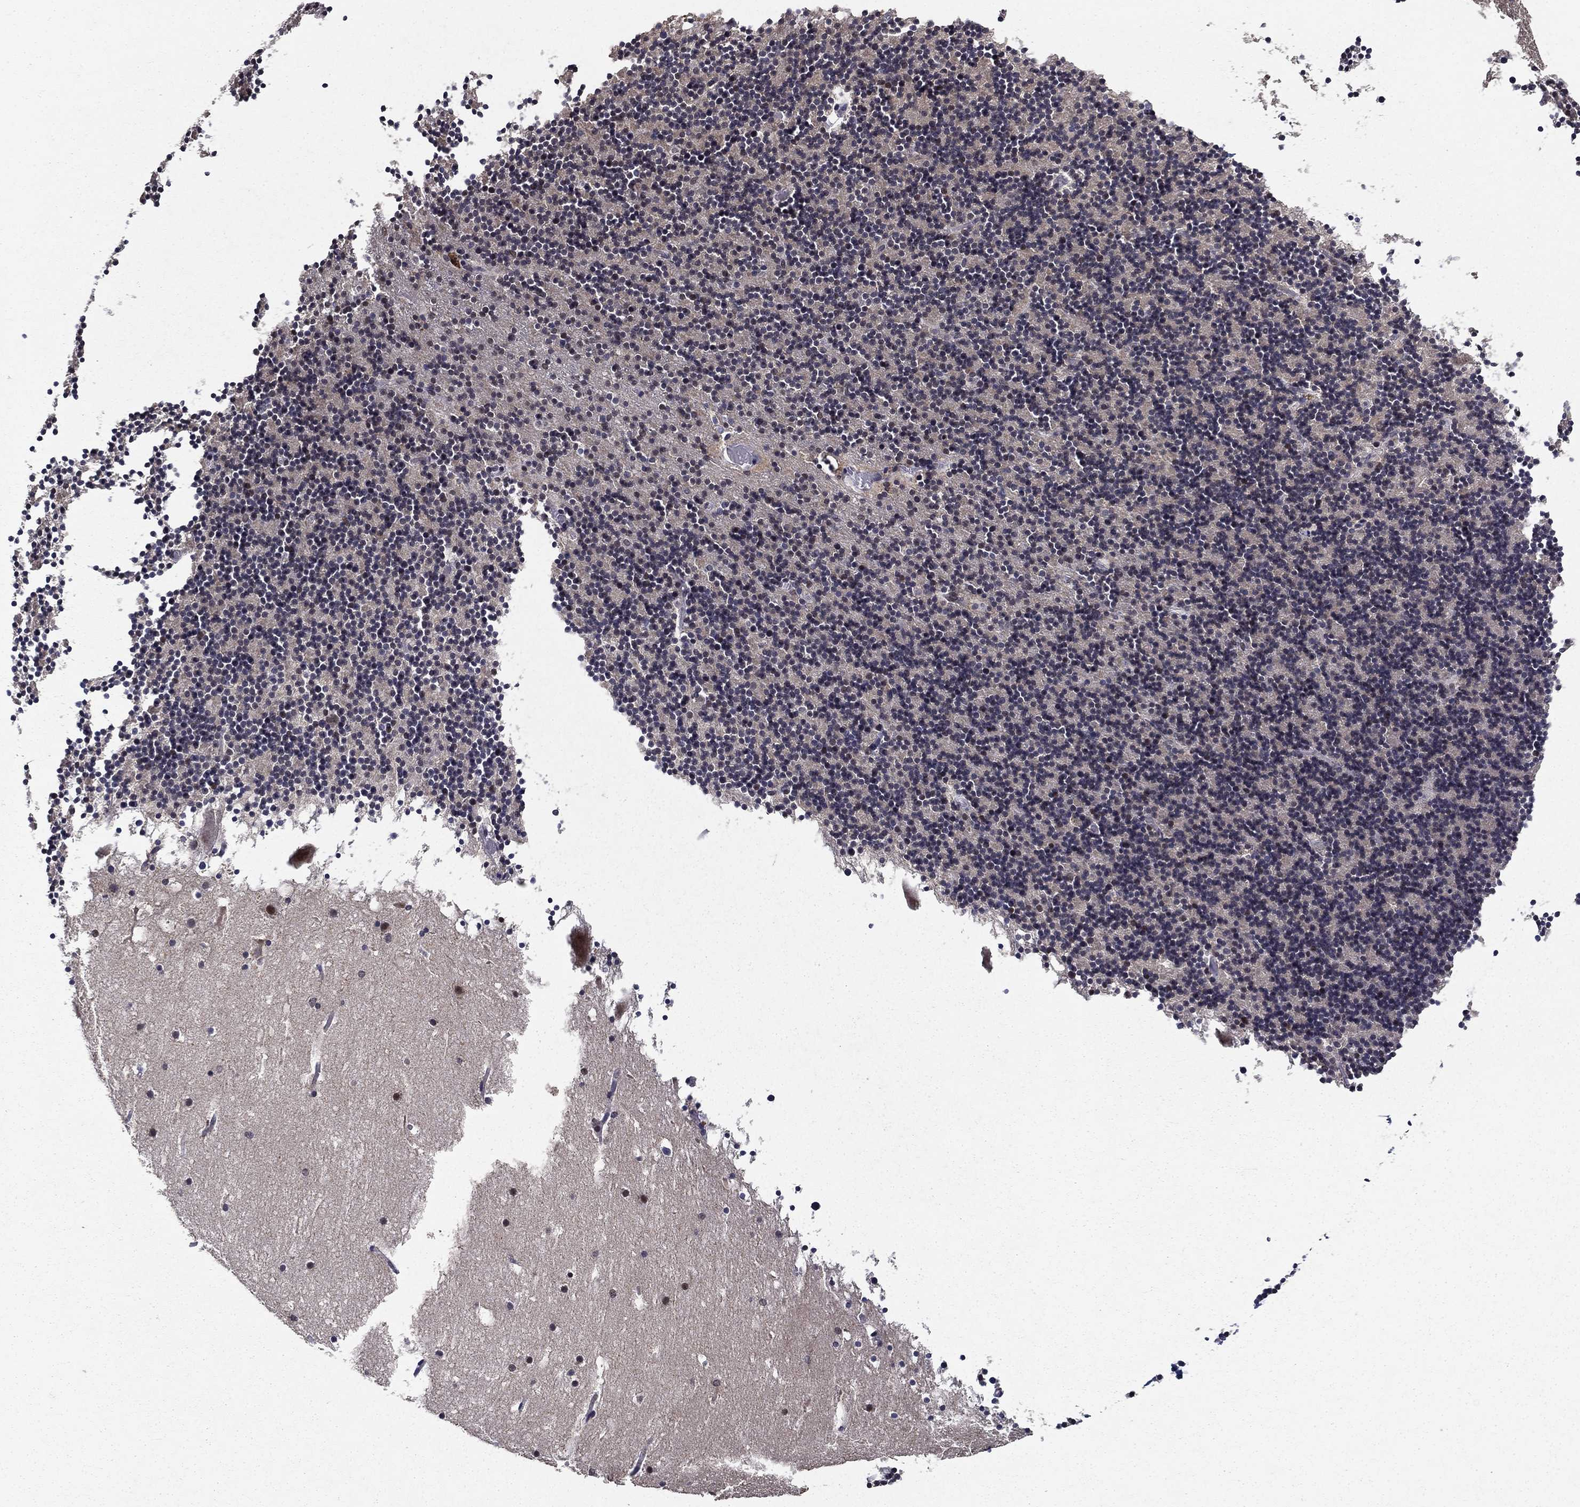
{"staining": {"intensity": "moderate", "quantity": "<25%", "location": "nuclear"}, "tissue": "cerebellum", "cell_type": "Cells in granular layer", "image_type": "normal", "snomed": [{"axis": "morphology", "description": "Normal tissue, NOS"}, {"axis": "topography", "description": "Cerebellum"}], "caption": "A micrograph showing moderate nuclear staining in approximately <25% of cells in granular layer in benign cerebellum, as visualized by brown immunohistochemical staining.", "gene": "CDCA7L", "patient": {"sex": "male", "age": 37}}